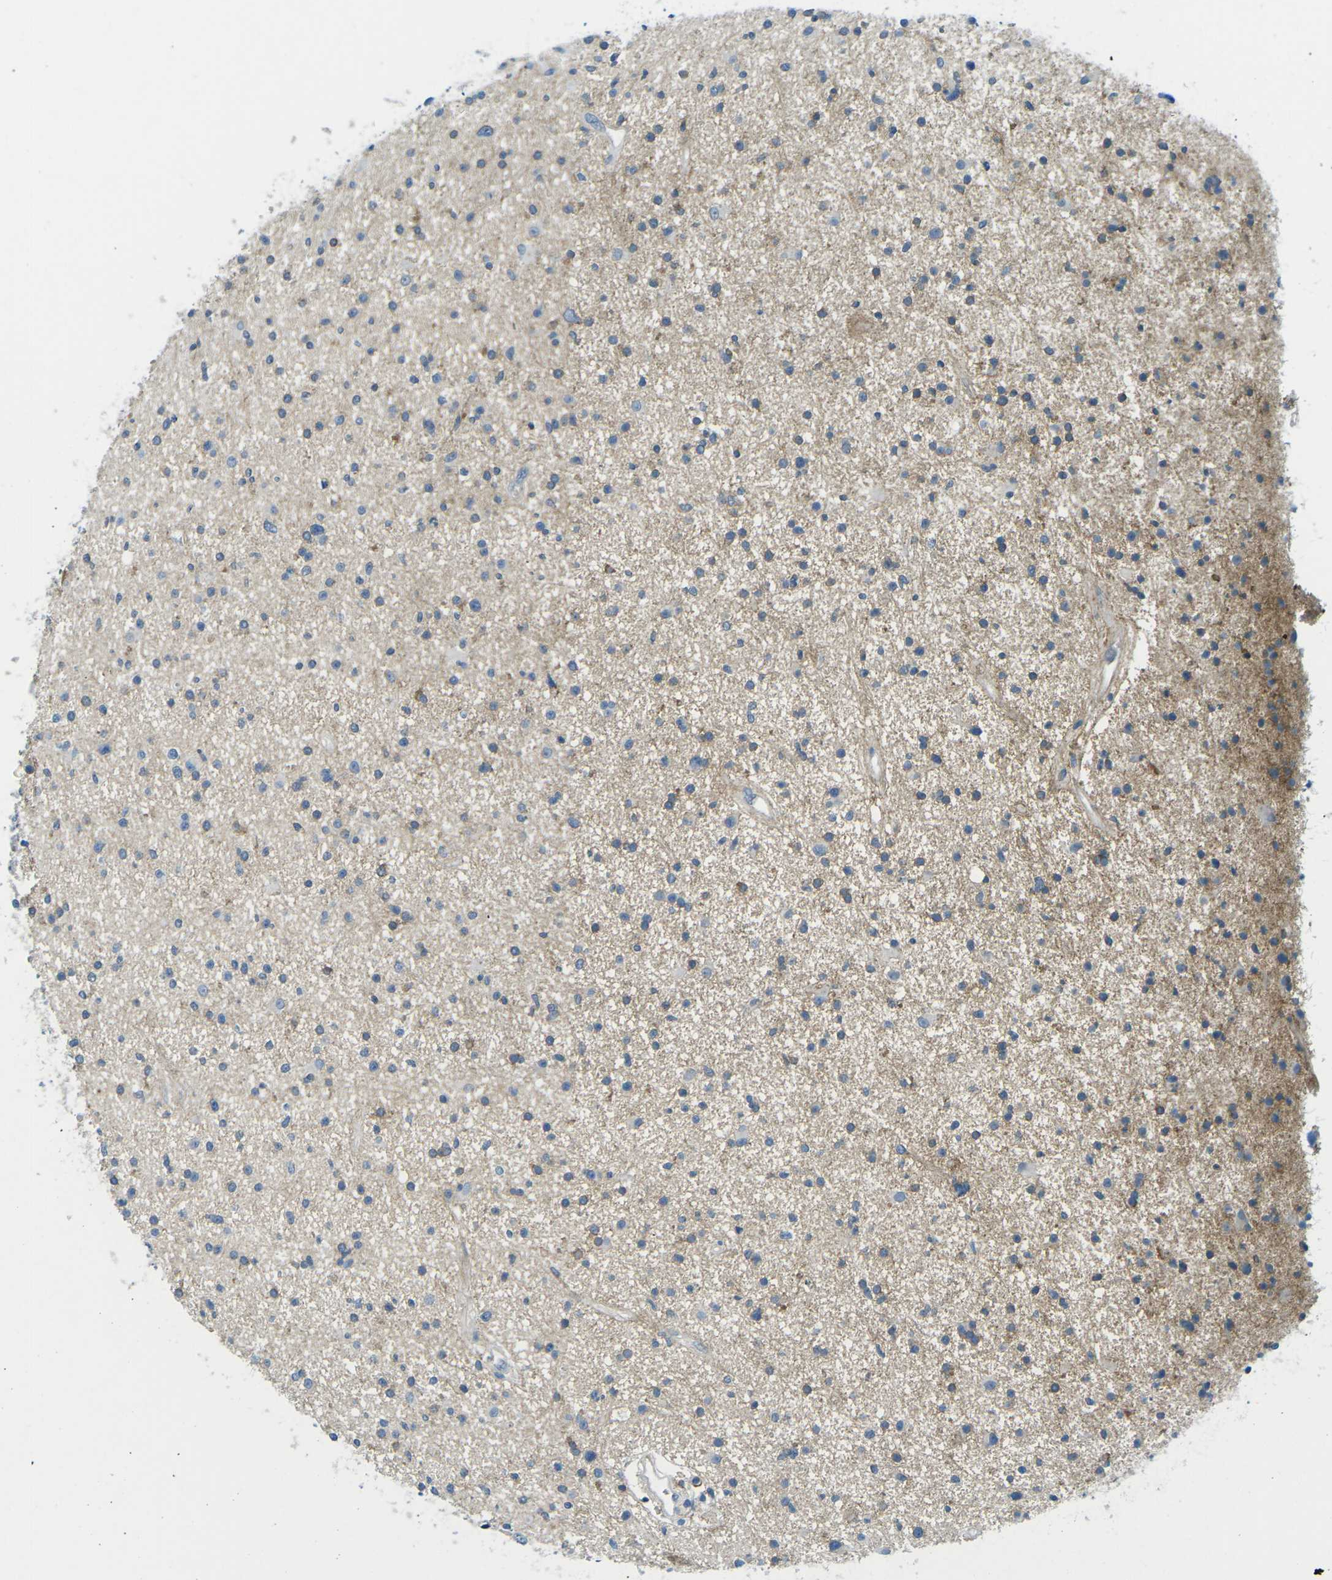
{"staining": {"intensity": "moderate", "quantity": "<25%", "location": "cytoplasmic/membranous"}, "tissue": "glioma", "cell_type": "Tumor cells", "image_type": "cancer", "snomed": [{"axis": "morphology", "description": "Glioma, malignant, High grade"}, {"axis": "topography", "description": "Brain"}], "caption": "Approximately <25% of tumor cells in human high-grade glioma (malignant) demonstrate moderate cytoplasmic/membranous protein positivity as visualized by brown immunohistochemical staining.", "gene": "CD47", "patient": {"sex": "male", "age": 33}}